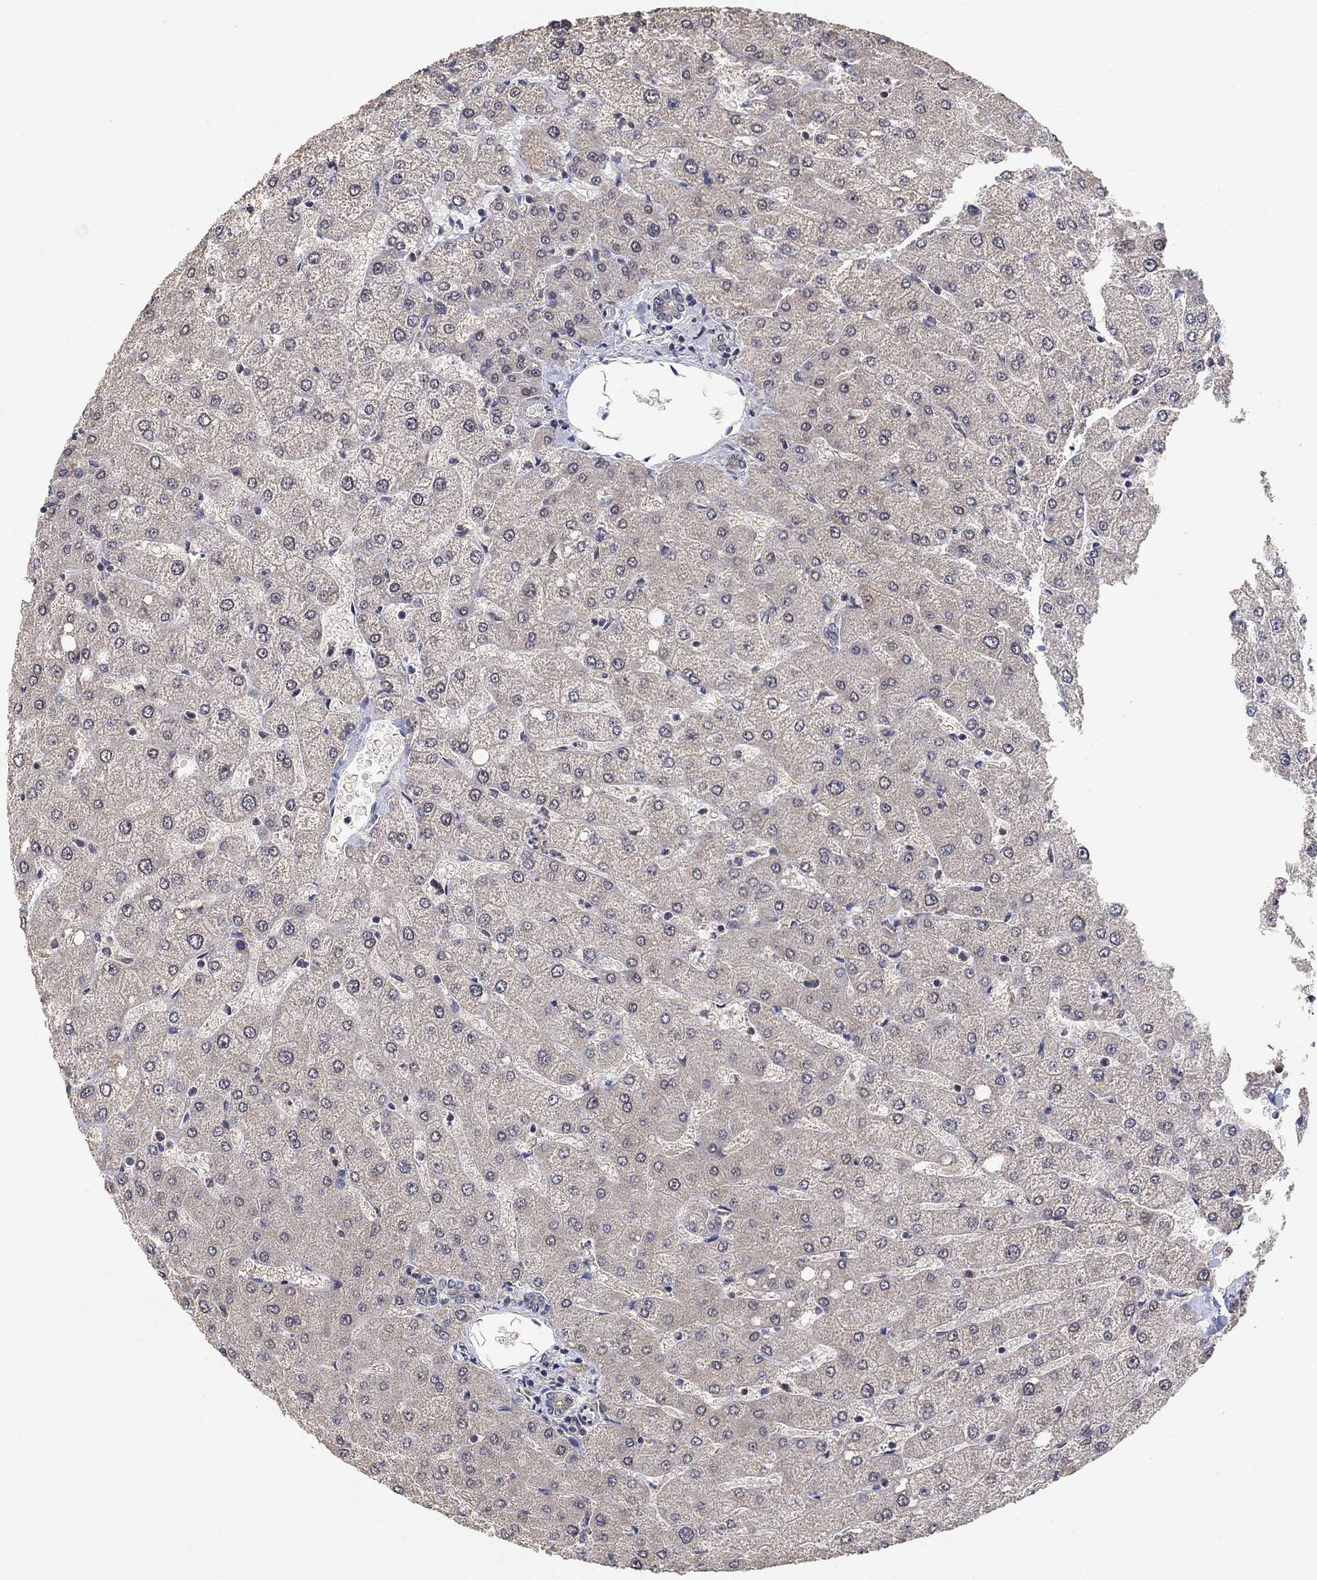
{"staining": {"intensity": "negative", "quantity": "none", "location": "none"}, "tissue": "liver", "cell_type": "Cholangiocytes", "image_type": "normal", "snomed": [{"axis": "morphology", "description": "Normal tissue, NOS"}, {"axis": "topography", "description": "Liver"}], "caption": "An image of liver stained for a protein reveals no brown staining in cholangiocytes.", "gene": "CCDC43", "patient": {"sex": "female", "age": 54}}